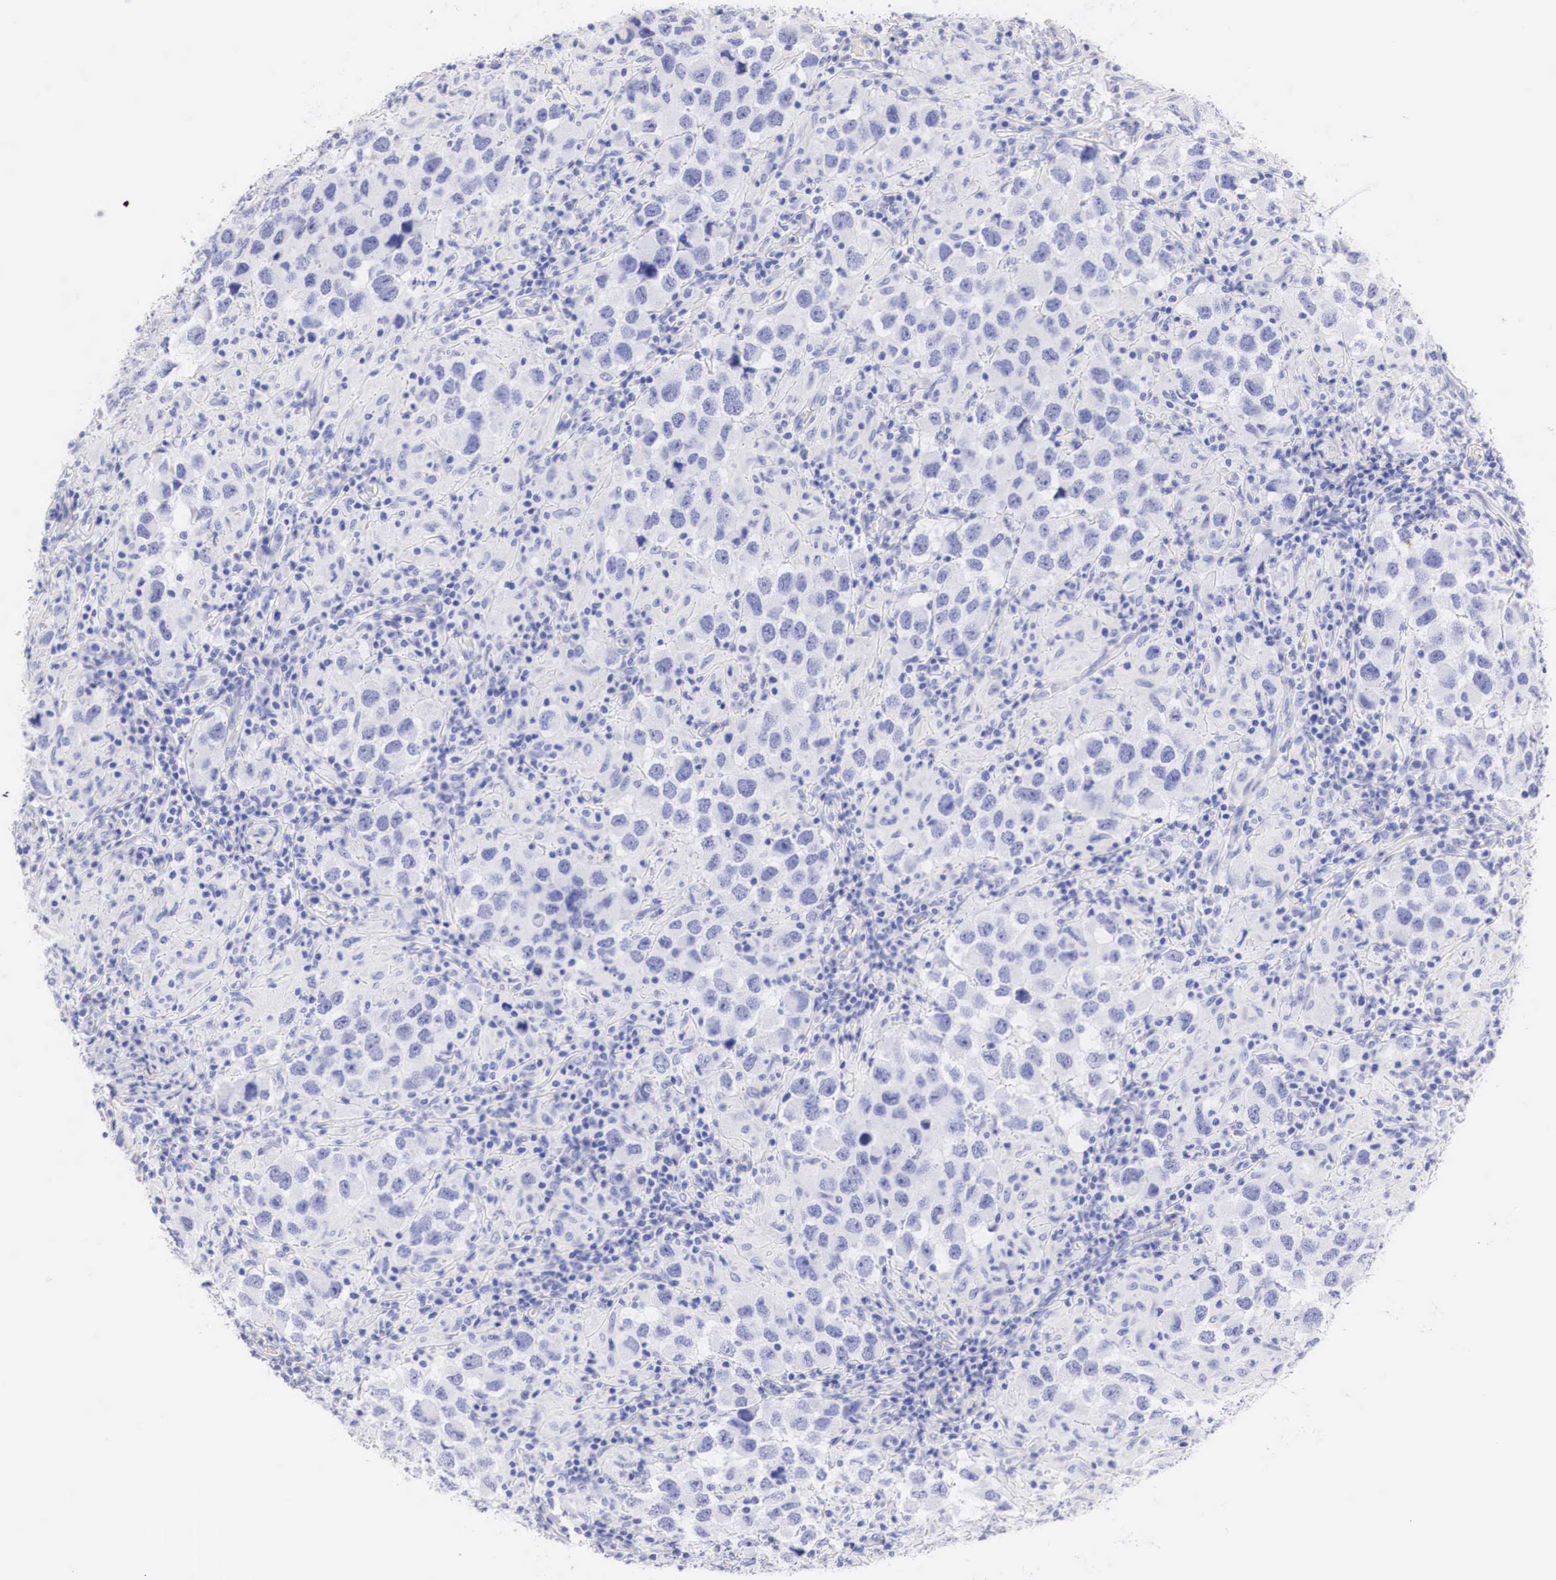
{"staining": {"intensity": "negative", "quantity": "none", "location": "none"}, "tissue": "testis cancer", "cell_type": "Tumor cells", "image_type": "cancer", "snomed": [{"axis": "morphology", "description": "Carcinoma, Embryonal, NOS"}, {"axis": "topography", "description": "Testis"}], "caption": "DAB immunohistochemical staining of human testis cancer reveals no significant positivity in tumor cells. The staining was performed using DAB (3,3'-diaminobenzidine) to visualize the protein expression in brown, while the nuclei were stained in blue with hematoxylin (Magnification: 20x).", "gene": "ERBB2", "patient": {"sex": "male", "age": 21}}